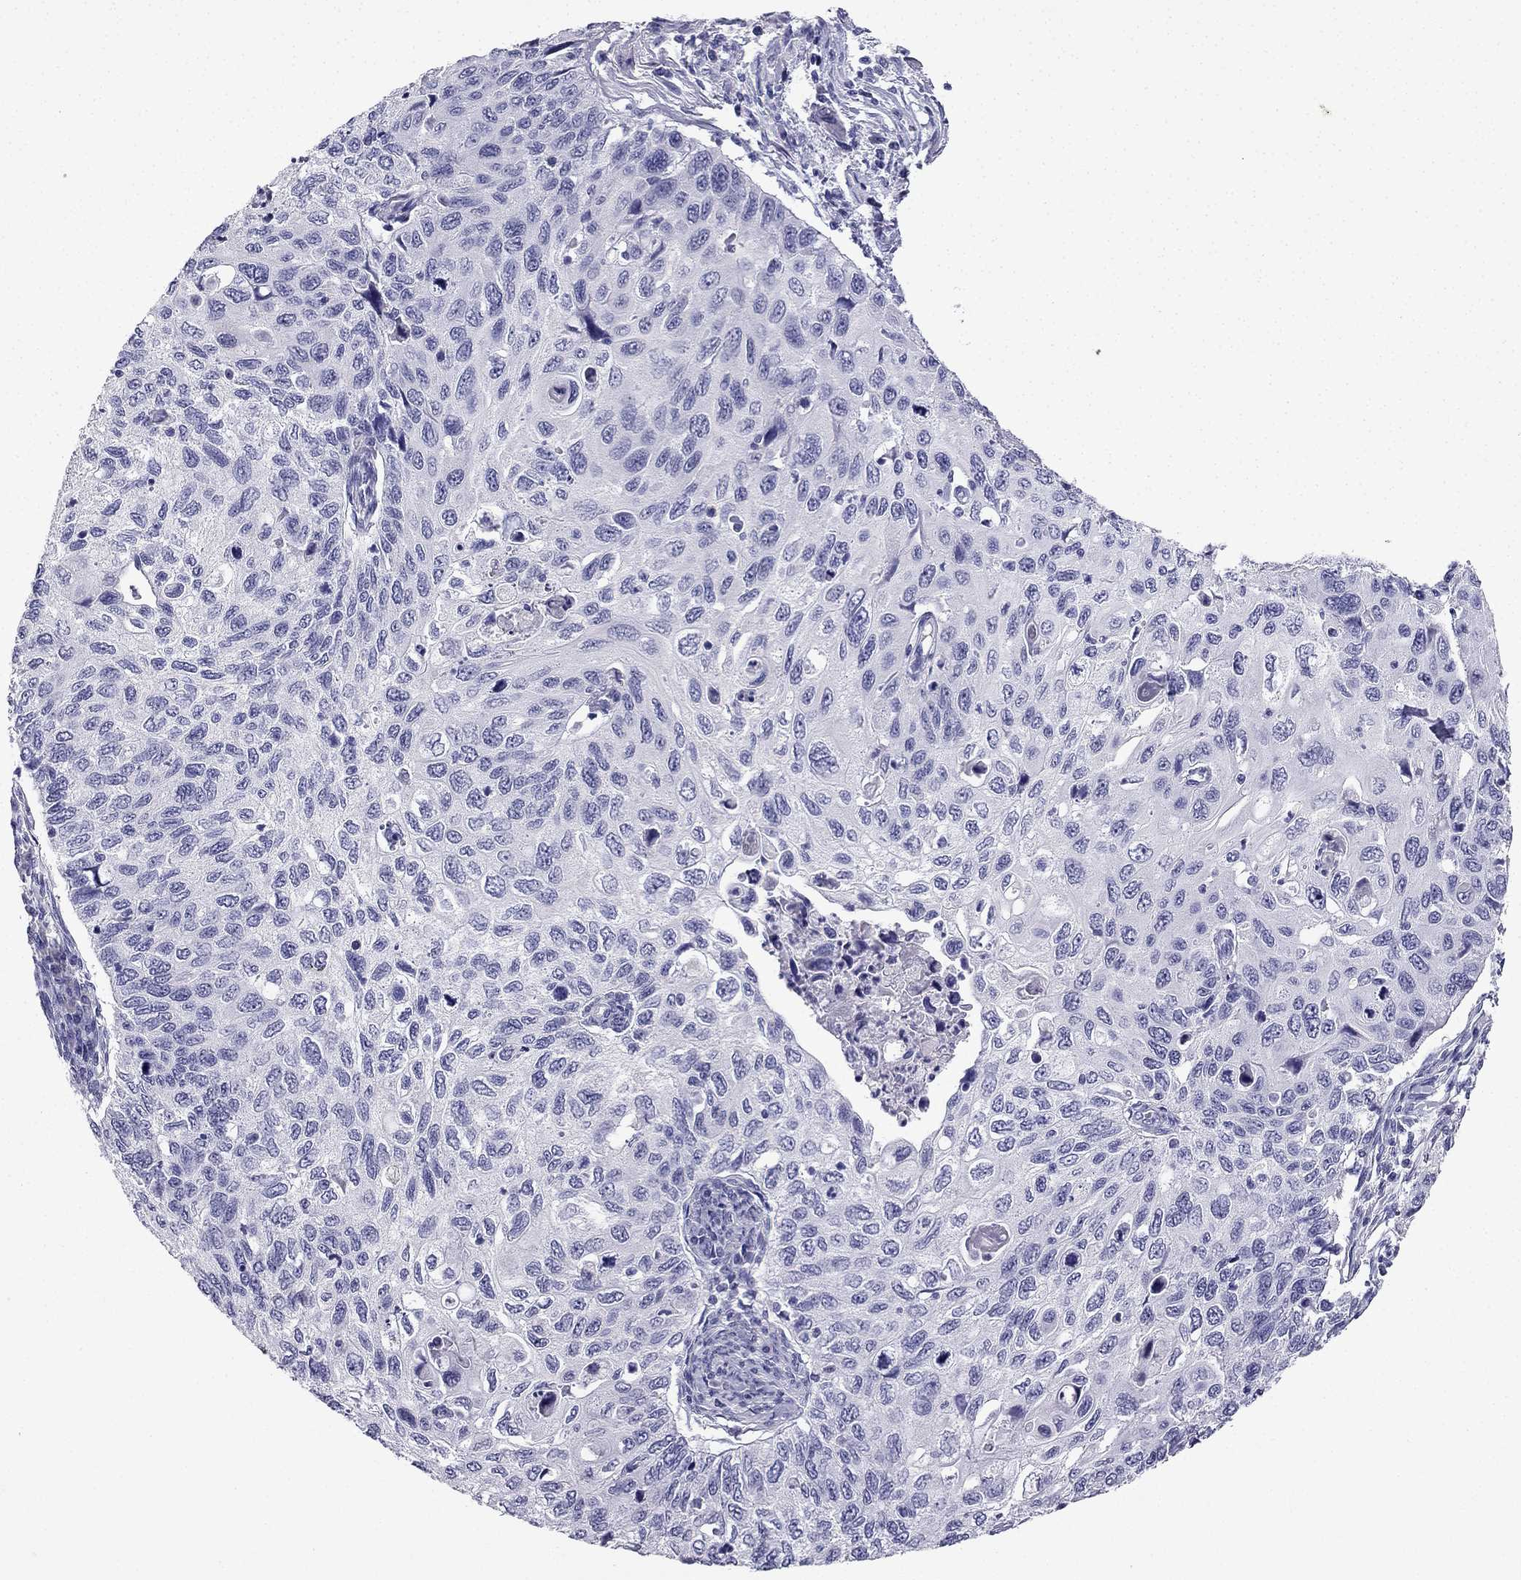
{"staining": {"intensity": "negative", "quantity": "none", "location": "none"}, "tissue": "cervical cancer", "cell_type": "Tumor cells", "image_type": "cancer", "snomed": [{"axis": "morphology", "description": "Squamous cell carcinoma, NOS"}, {"axis": "topography", "description": "Cervix"}], "caption": "Cervical cancer stained for a protein using immunohistochemistry shows no positivity tumor cells.", "gene": "NPTX1", "patient": {"sex": "female", "age": 70}}